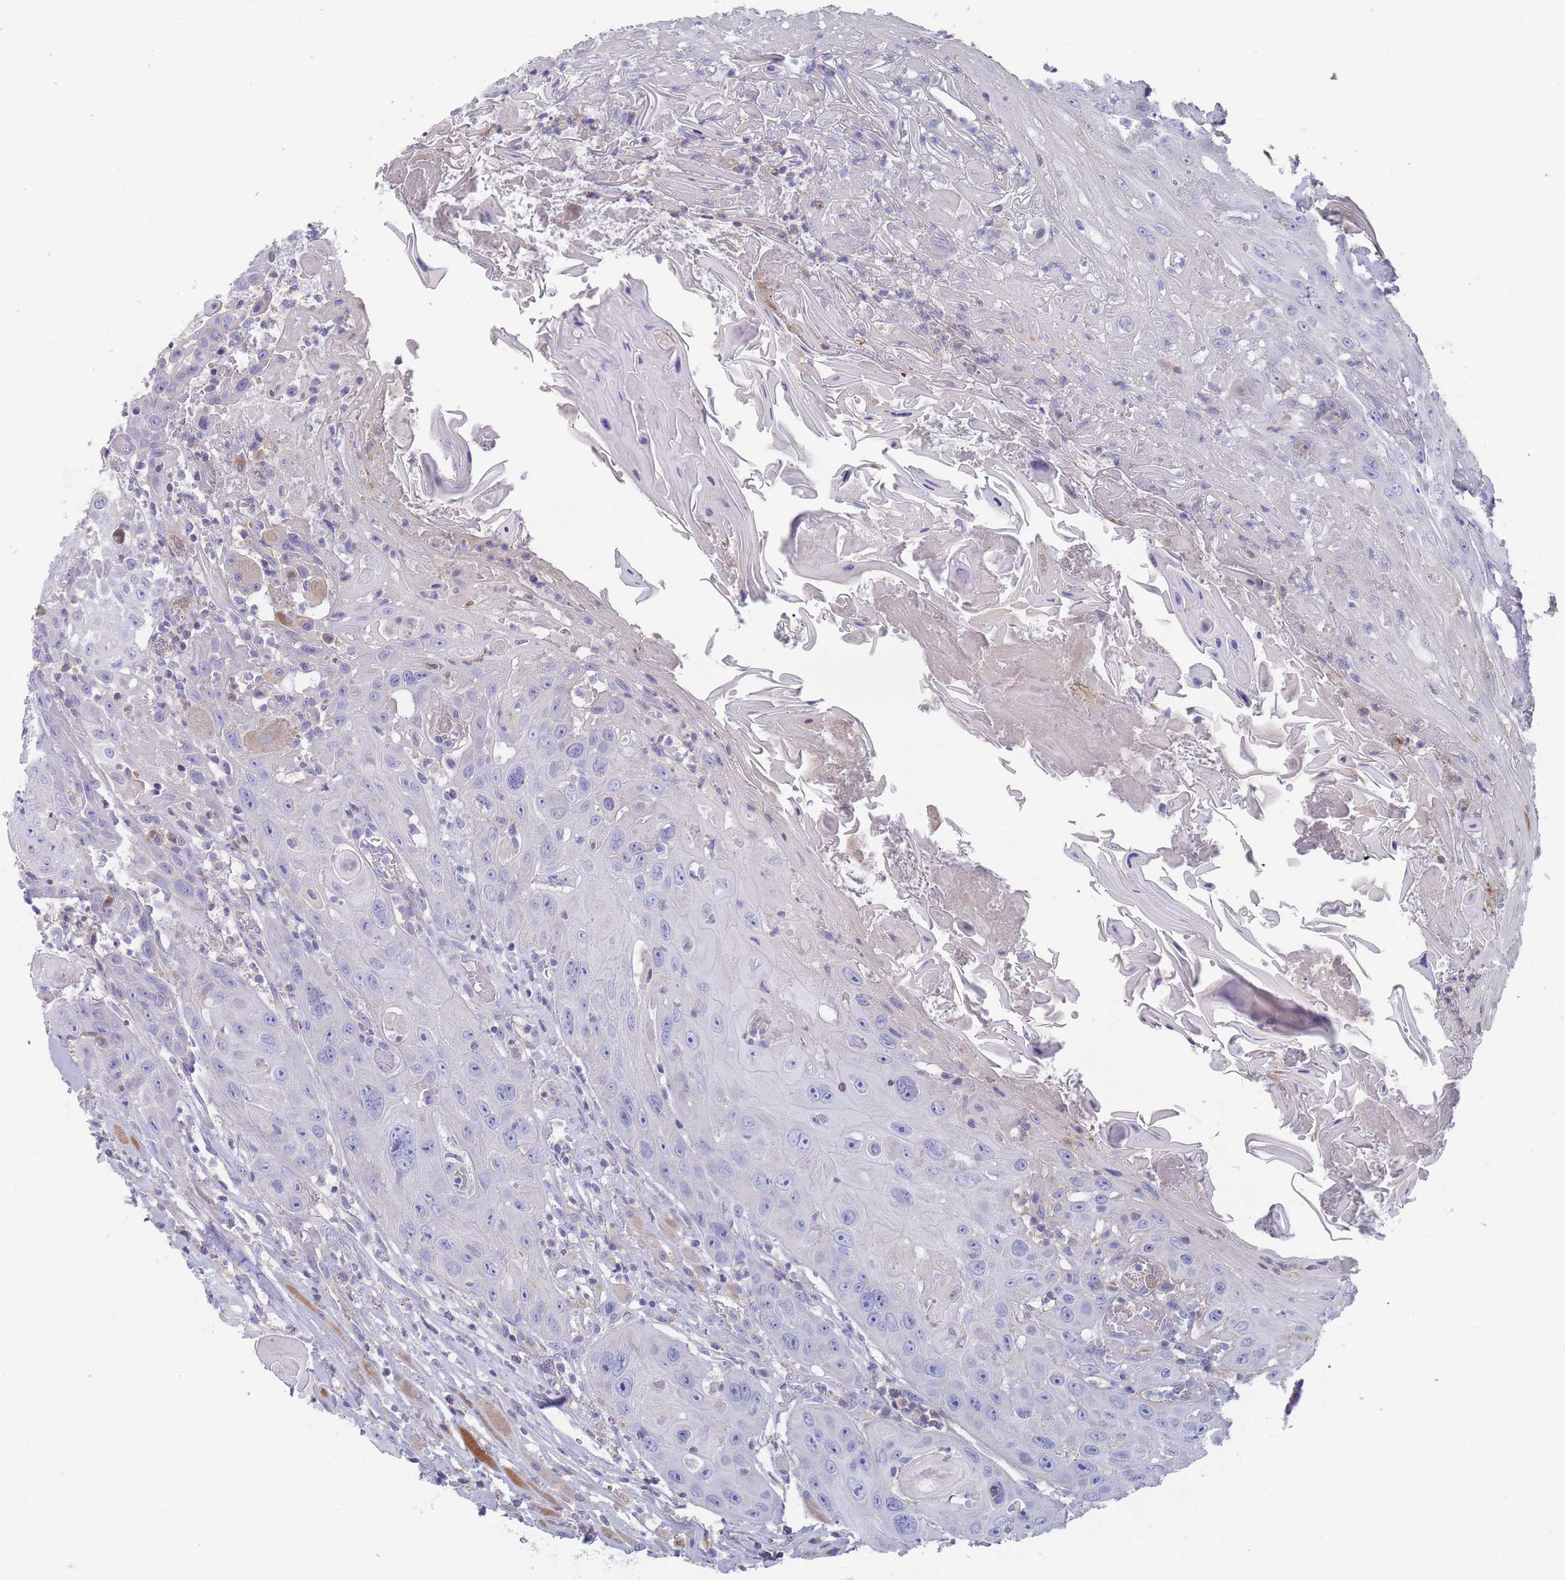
{"staining": {"intensity": "negative", "quantity": "none", "location": "none"}, "tissue": "head and neck cancer", "cell_type": "Tumor cells", "image_type": "cancer", "snomed": [{"axis": "morphology", "description": "Squamous cell carcinoma, NOS"}, {"axis": "topography", "description": "Head-Neck"}], "caption": "This is an IHC image of head and neck cancer. There is no expression in tumor cells.", "gene": "SCCPDH", "patient": {"sex": "female", "age": 59}}